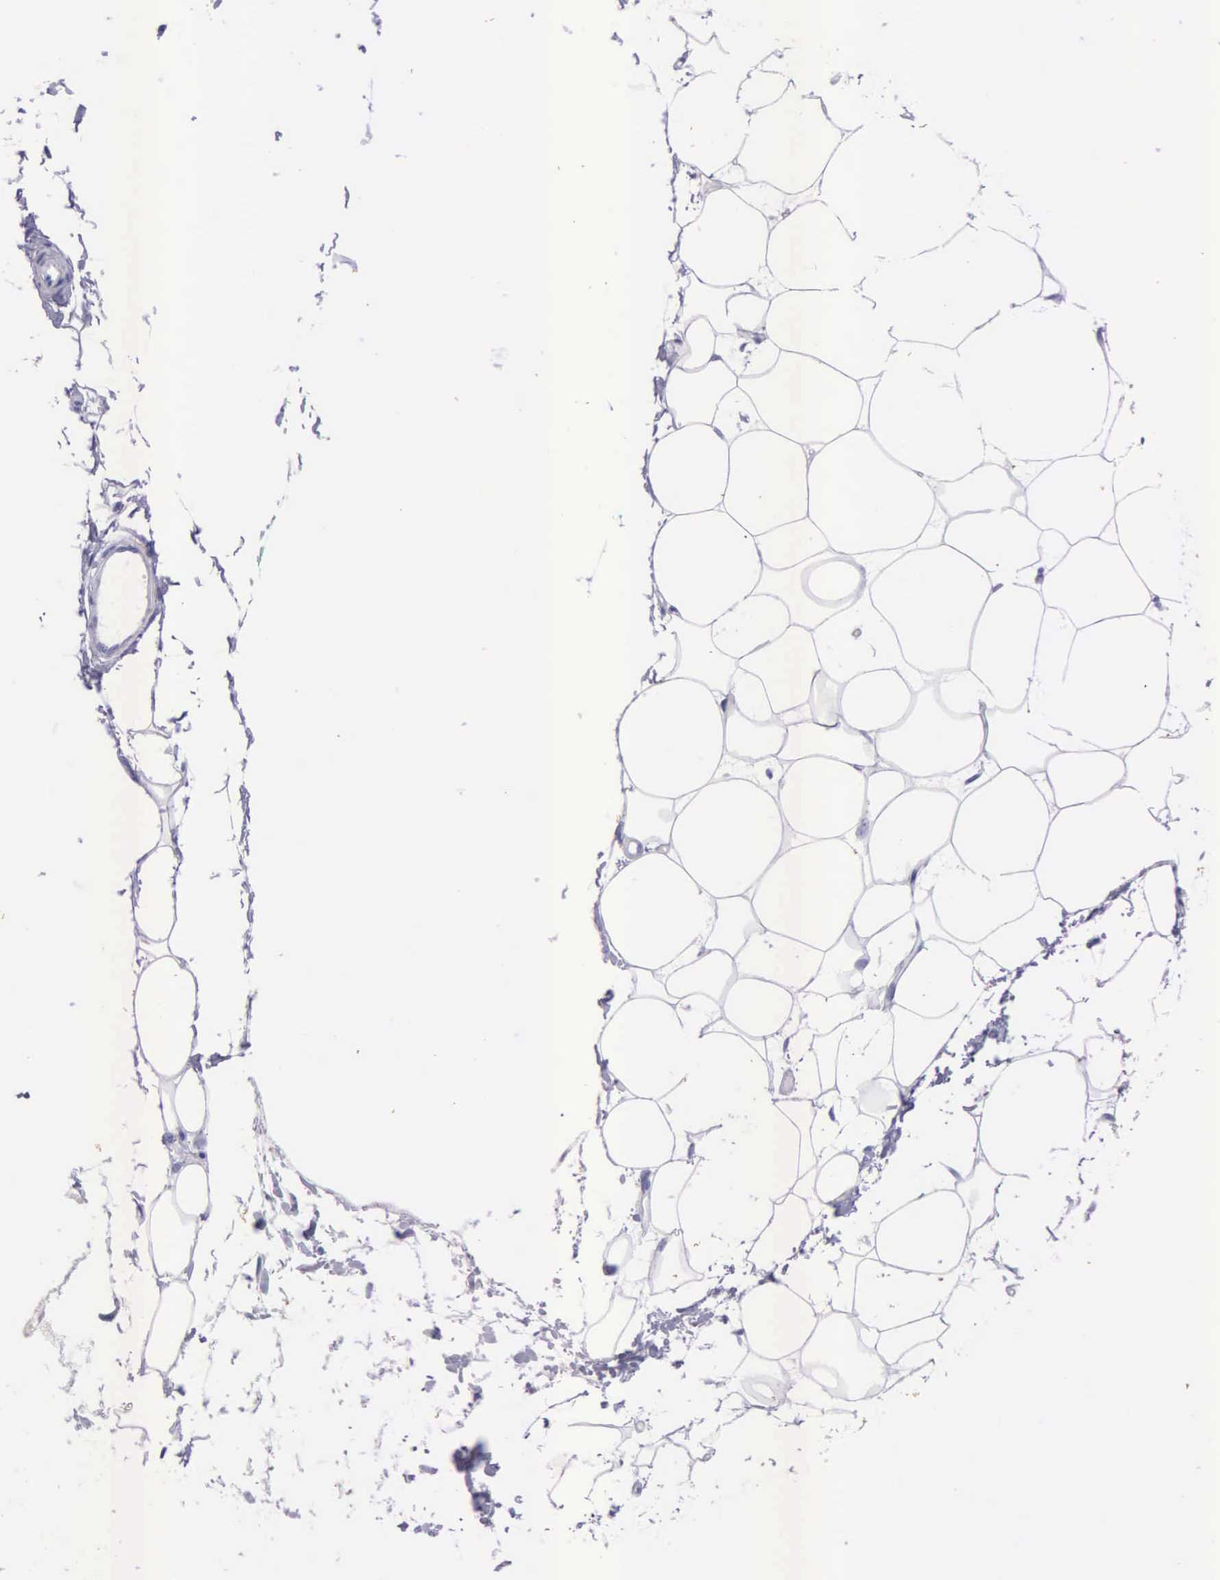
{"staining": {"intensity": "negative", "quantity": "none", "location": "none"}, "tissue": "adipose tissue", "cell_type": "Adipocytes", "image_type": "normal", "snomed": [{"axis": "morphology", "description": "Normal tissue, NOS"}, {"axis": "topography", "description": "Breast"}], "caption": "This is an immunohistochemistry histopathology image of normal adipose tissue. There is no staining in adipocytes.", "gene": "KLK2", "patient": {"sex": "female", "age": 45}}